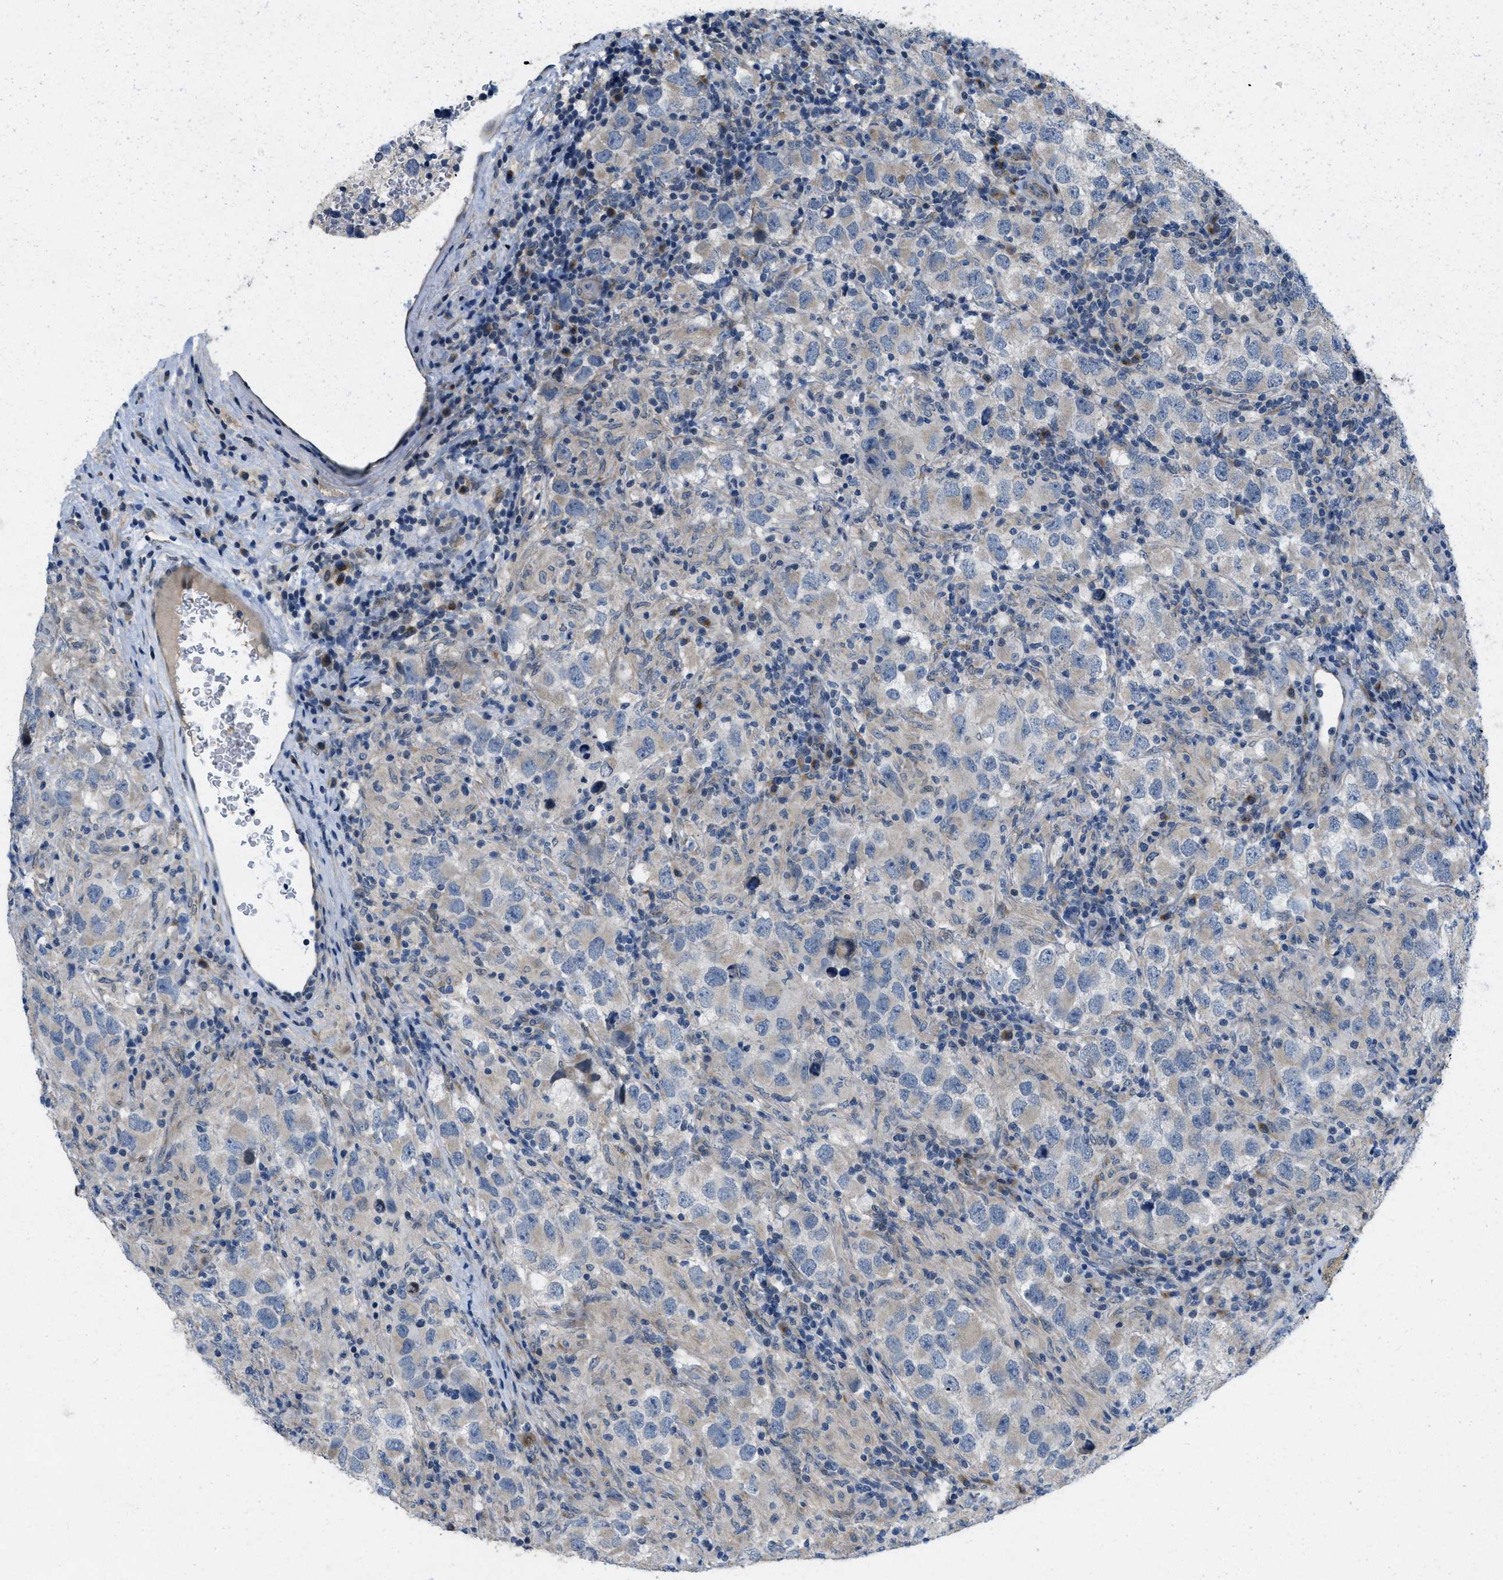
{"staining": {"intensity": "negative", "quantity": "none", "location": "none"}, "tissue": "testis cancer", "cell_type": "Tumor cells", "image_type": "cancer", "snomed": [{"axis": "morphology", "description": "Carcinoma, Embryonal, NOS"}, {"axis": "topography", "description": "Testis"}], "caption": "Immunohistochemistry micrograph of human testis cancer (embryonal carcinoma) stained for a protein (brown), which displays no expression in tumor cells. (Immunohistochemistry (ihc), brightfield microscopy, high magnification).", "gene": "IFNLR1", "patient": {"sex": "male", "age": 21}}